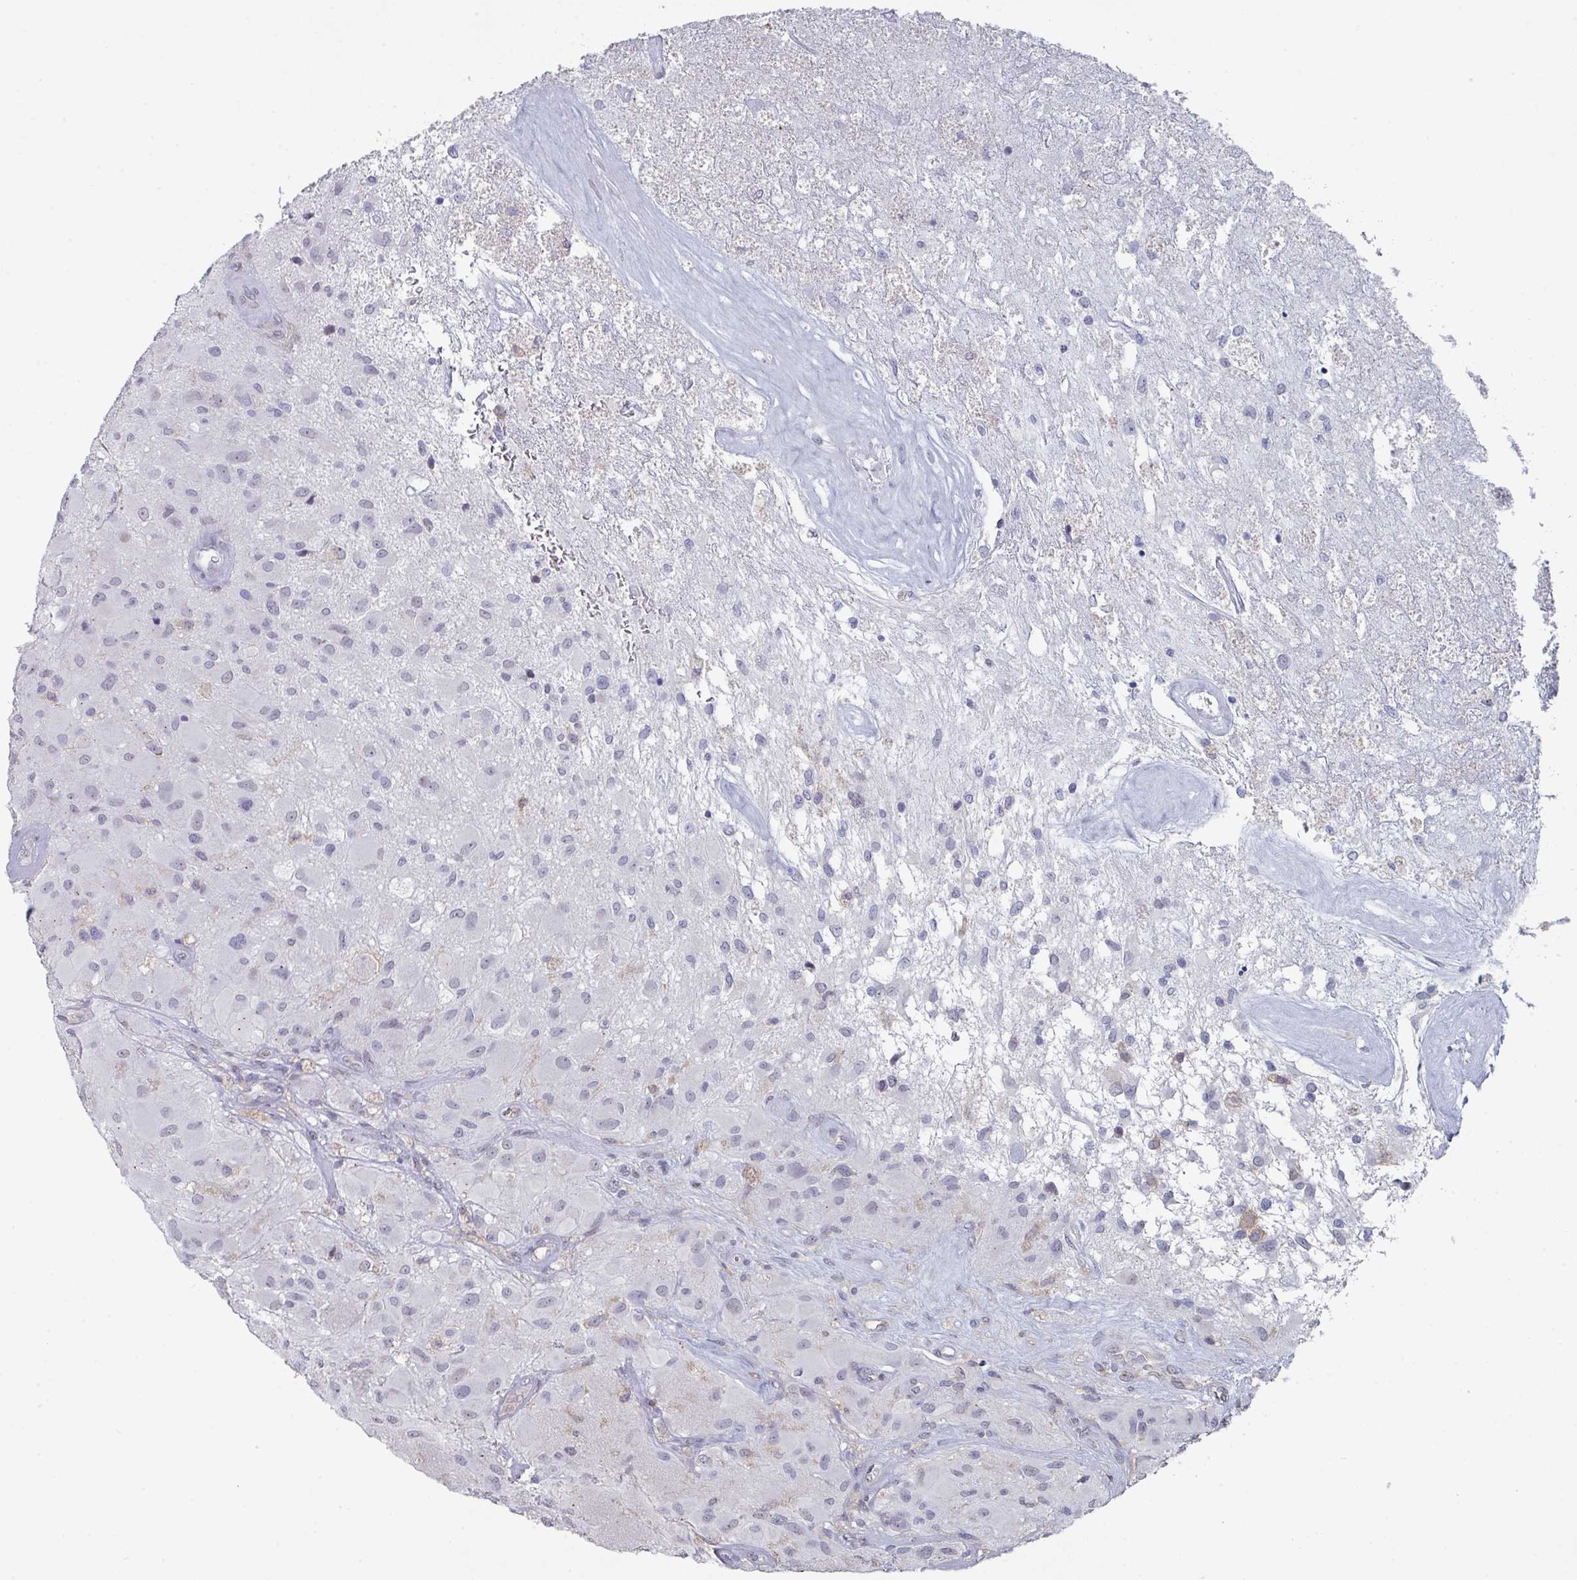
{"staining": {"intensity": "negative", "quantity": "none", "location": "none"}, "tissue": "glioma", "cell_type": "Tumor cells", "image_type": "cancer", "snomed": [{"axis": "morphology", "description": "Glioma, malignant, High grade"}, {"axis": "topography", "description": "Brain"}], "caption": "Immunohistochemistry histopathology image of neoplastic tissue: glioma stained with DAB (3,3'-diaminobenzidine) demonstrates no significant protein expression in tumor cells. (DAB immunohistochemistry visualized using brightfield microscopy, high magnification).", "gene": "RASAL3", "patient": {"sex": "female", "age": 67}}